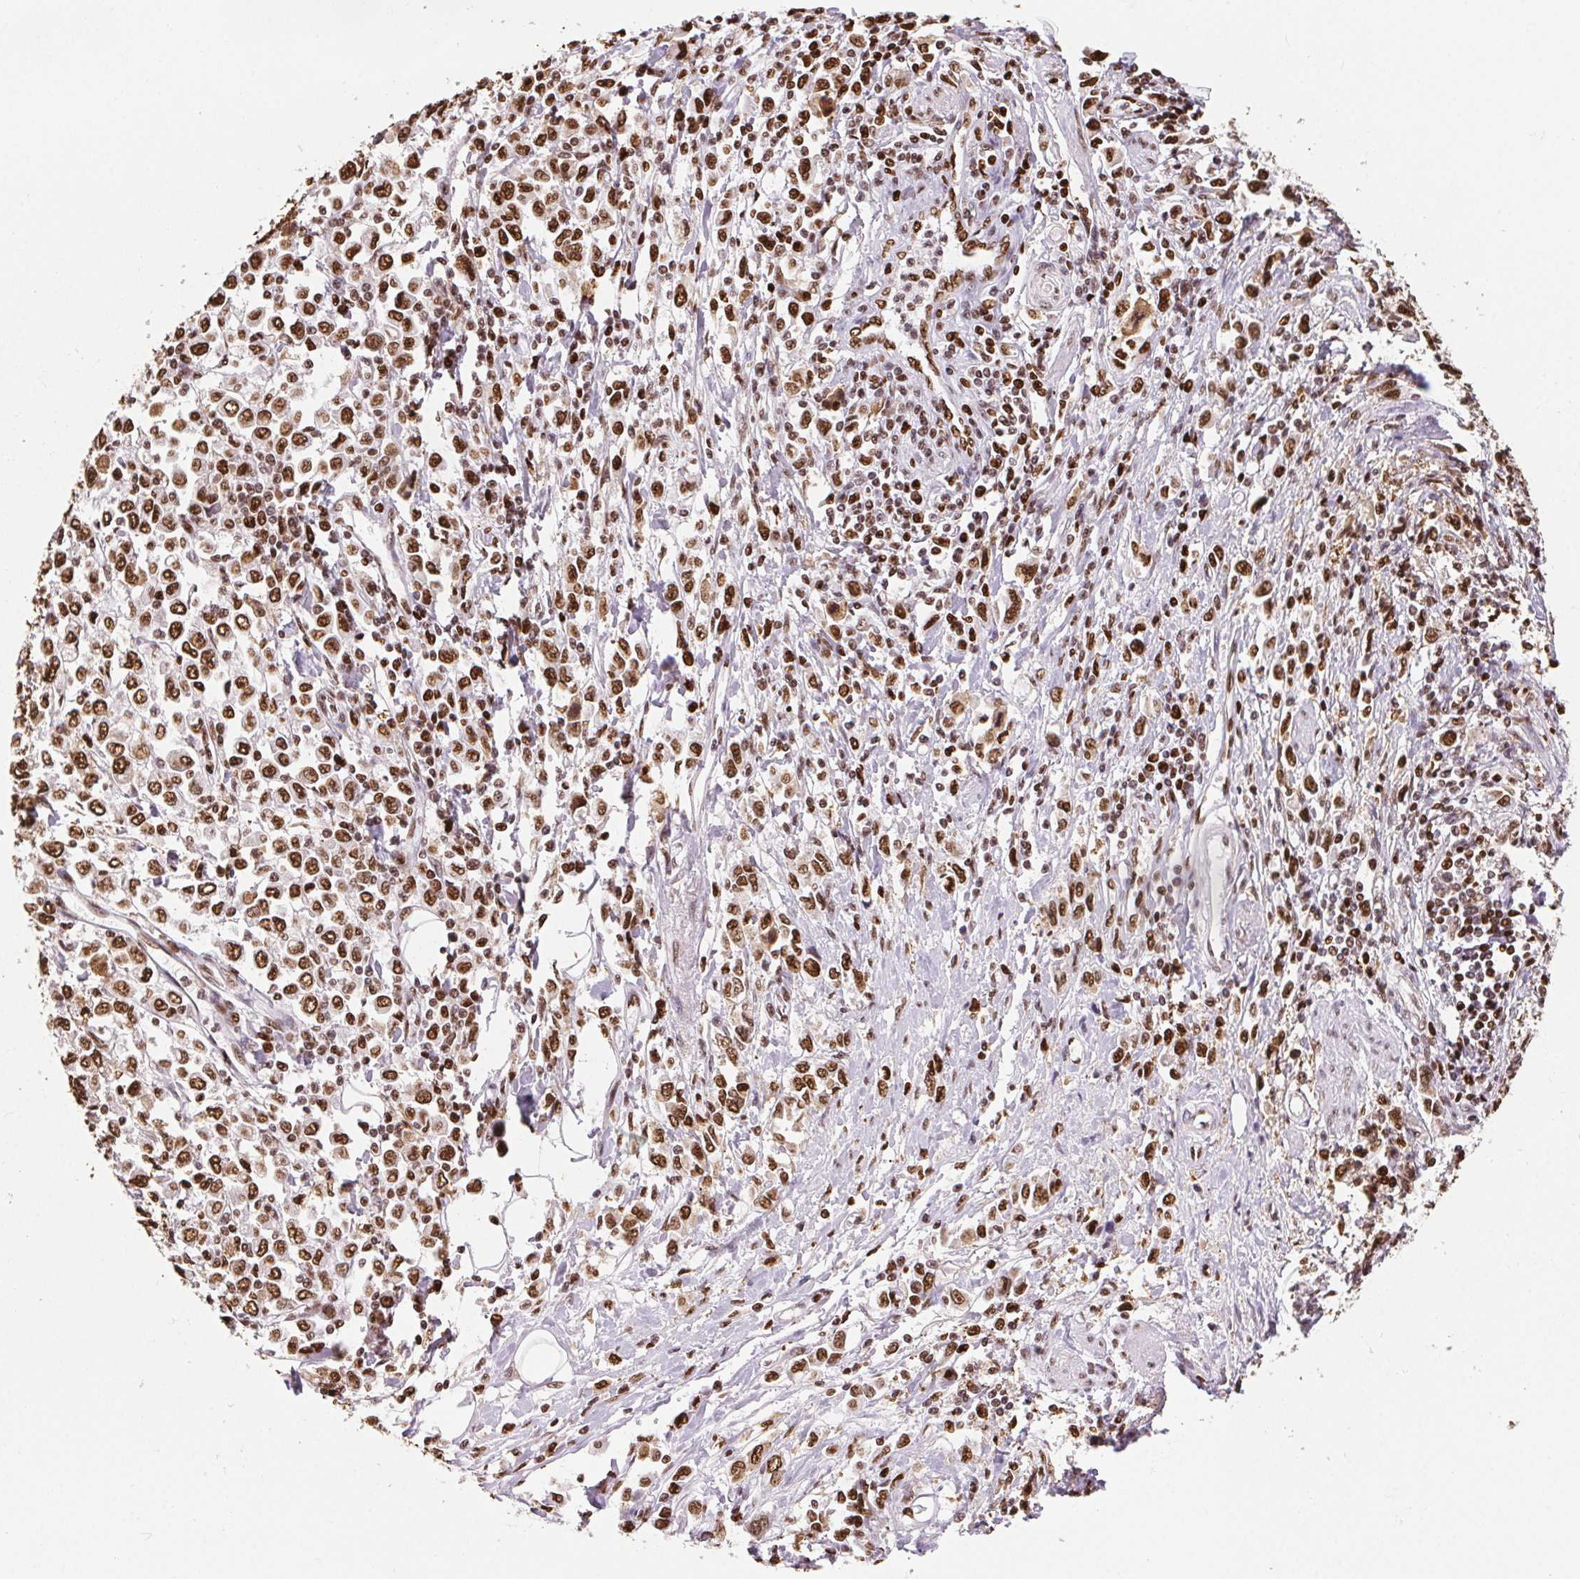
{"staining": {"intensity": "strong", "quantity": ">75%", "location": "nuclear"}, "tissue": "stomach cancer", "cell_type": "Tumor cells", "image_type": "cancer", "snomed": [{"axis": "morphology", "description": "Adenocarcinoma, NOS"}, {"axis": "topography", "description": "Stomach, upper"}], "caption": "Immunohistochemistry (IHC) photomicrograph of human stomach cancer stained for a protein (brown), which shows high levels of strong nuclear staining in about >75% of tumor cells.", "gene": "SET", "patient": {"sex": "male", "age": 70}}